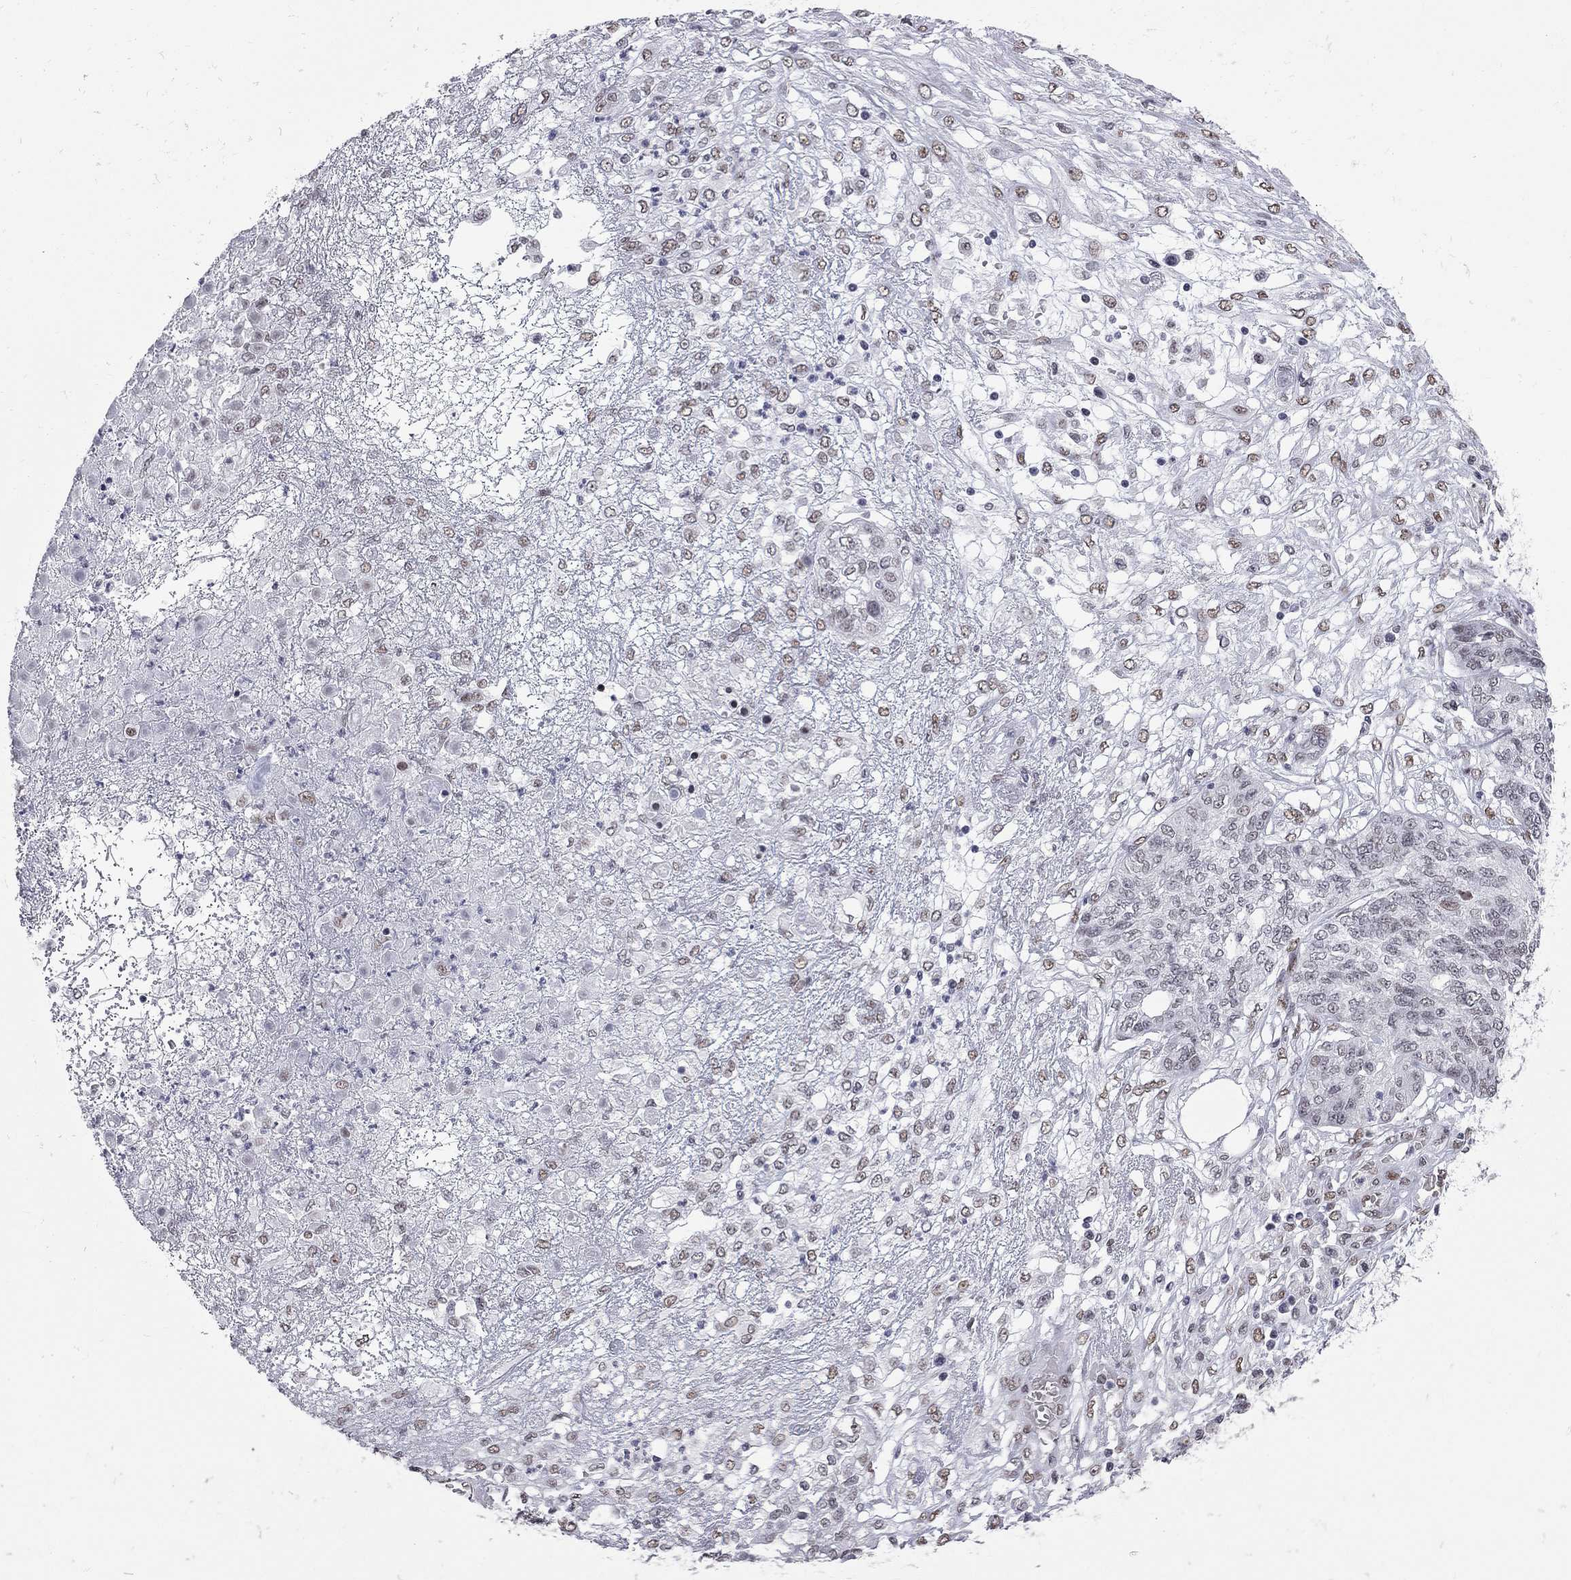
{"staining": {"intensity": "weak", "quantity": "25%-75%", "location": "nuclear"}, "tissue": "ovarian cancer", "cell_type": "Tumor cells", "image_type": "cancer", "snomed": [{"axis": "morphology", "description": "Cystadenocarcinoma, serous, NOS"}, {"axis": "topography", "description": "Ovary"}], "caption": "Tumor cells demonstrate low levels of weak nuclear positivity in approximately 25%-75% of cells in ovarian serous cystadenocarcinoma.", "gene": "ZBTB47", "patient": {"sex": "female", "age": 67}}